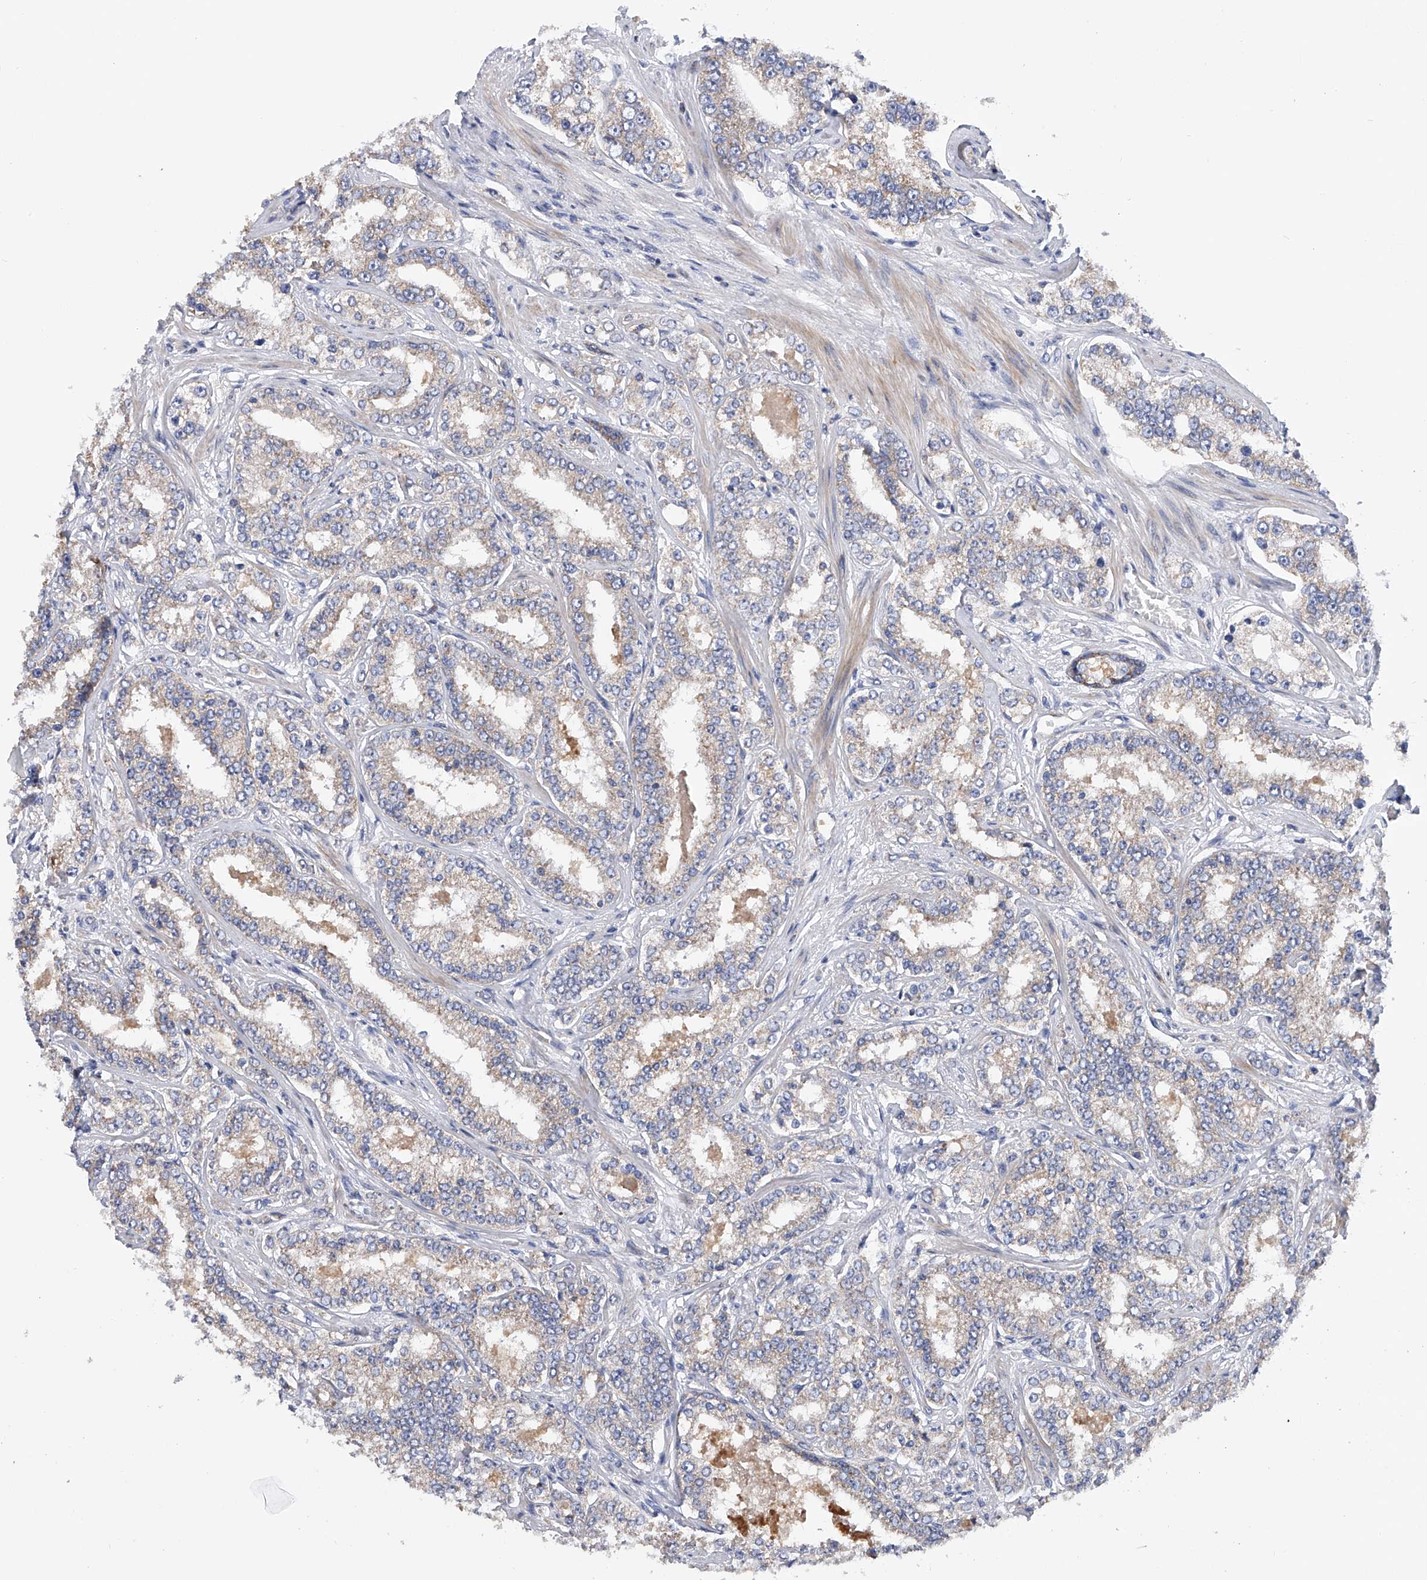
{"staining": {"intensity": "weak", "quantity": "25%-75%", "location": "cytoplasmic/membranous"}, "tissue": "prostate cancer", "cell_type": "Tumor cells", "image_type": "cancer", "snomed": [{"axis": "morphology", "description": "Normal tissue, NOS"}, {"axis": "morphology", "description": "Adenocarcinoma, High grade"}, {"axis": "topography", "description": "Prostate"}], "caption": "This micrograph shows prostate adenocarcinoma (high-grade) stained with IHC to label a protein in brown. The cytoplasmic/membranous of tumor cells show weak positivity for the protein. Nuclei are counter-stained blue.", "gene": "MLYCD", "patient": {"sex": "male", "age": 83}}